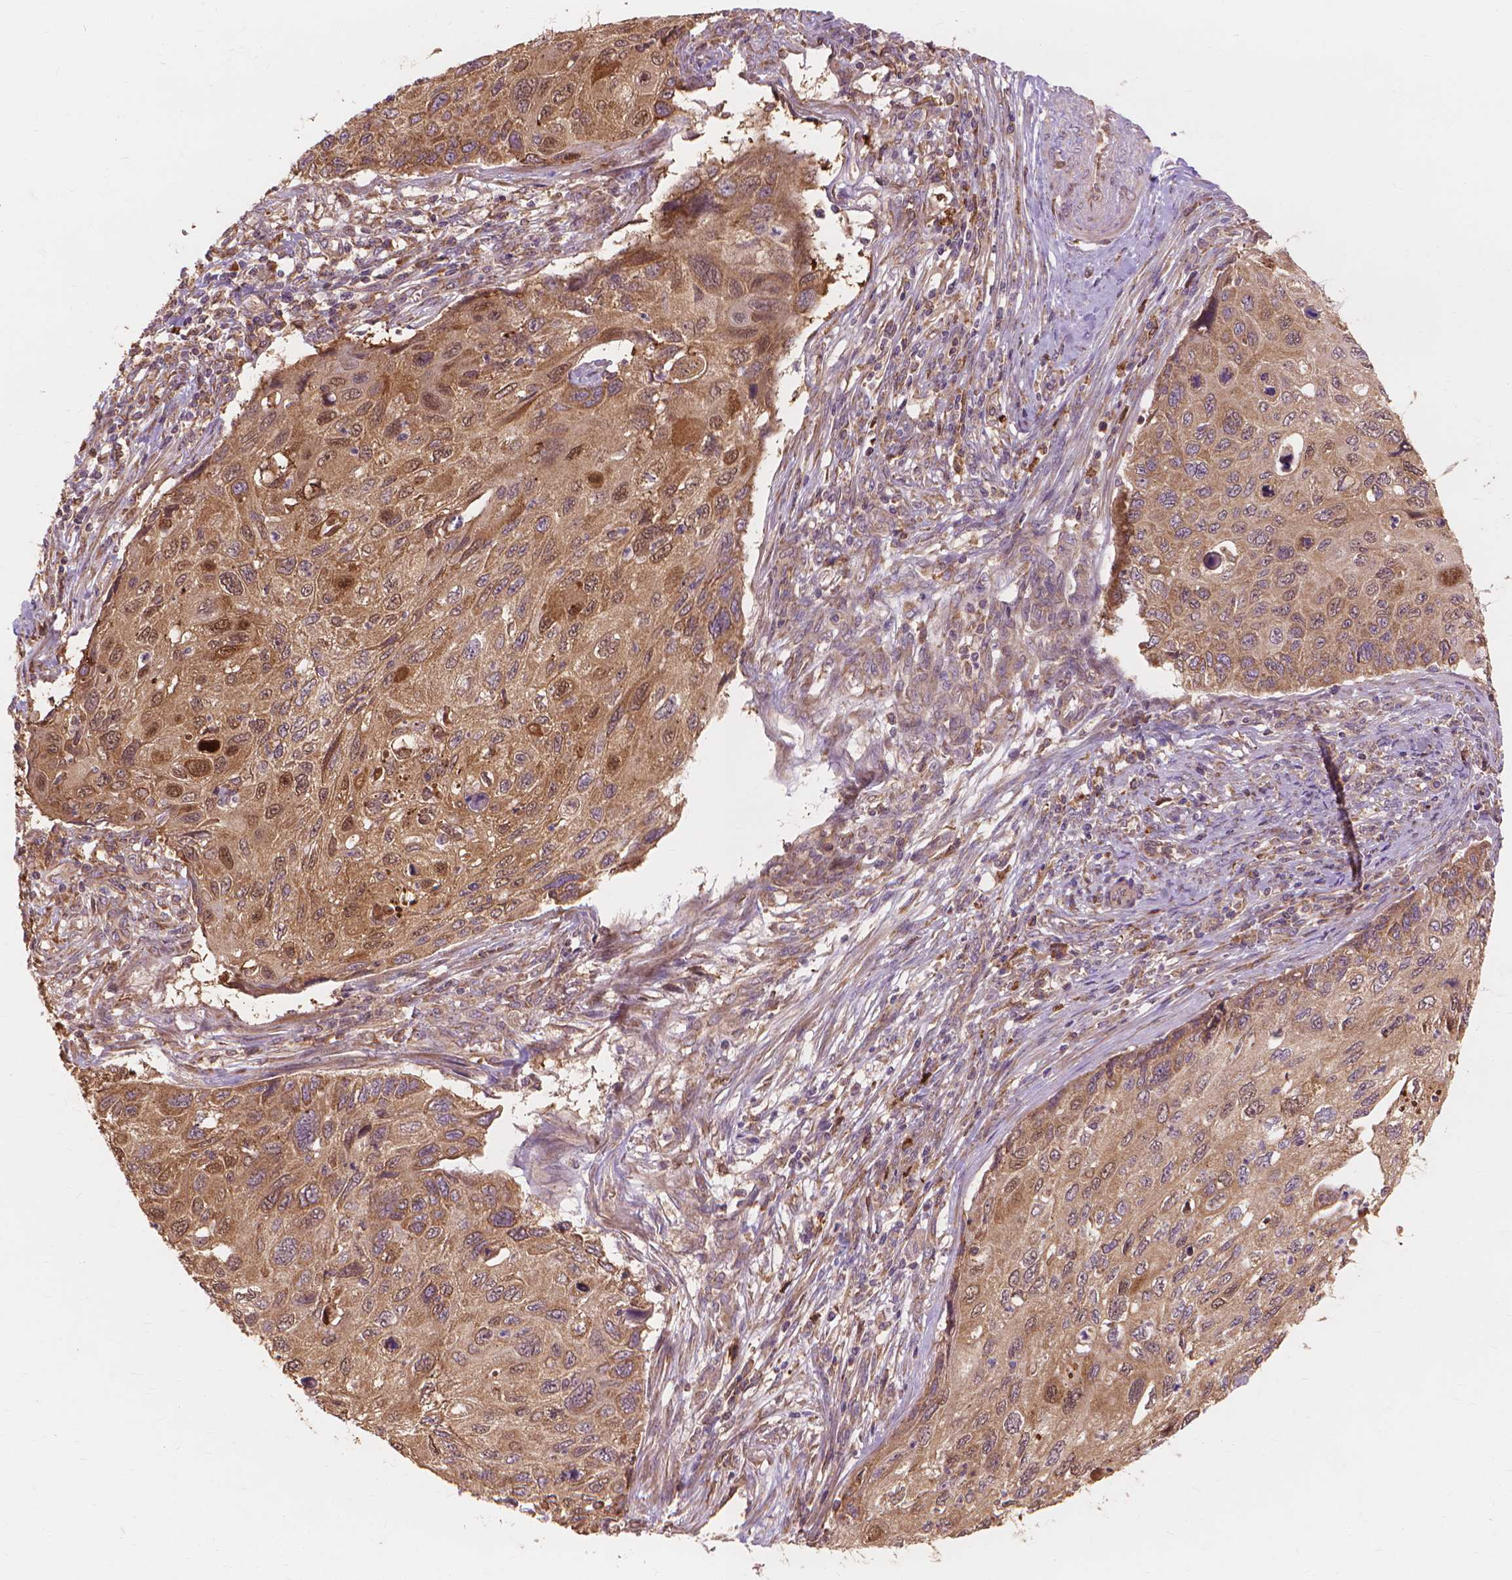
{"staining": {"intensity": "moderate", "quantity": ">75%", "location": "cytoplasmic/membranous"}, "tissue": "cervical cancer", "cell_type": "Tumor cells", "image_type": "cancer", "snomed": [{"axis": "morphology", "description": "Squamous cell carcinoma, NOS"}, {"axis": "topography", "description": "Cervix"}], "caption": "There is medium levels of moderate cytoplasmic/membranous staining in tumor cells of squamous cell carcinoma (cervical), as demonstrated by immunohistochemical staining (brown color).", "gene": "TAB2", "patient": {"sex": "female", "age": 70}}